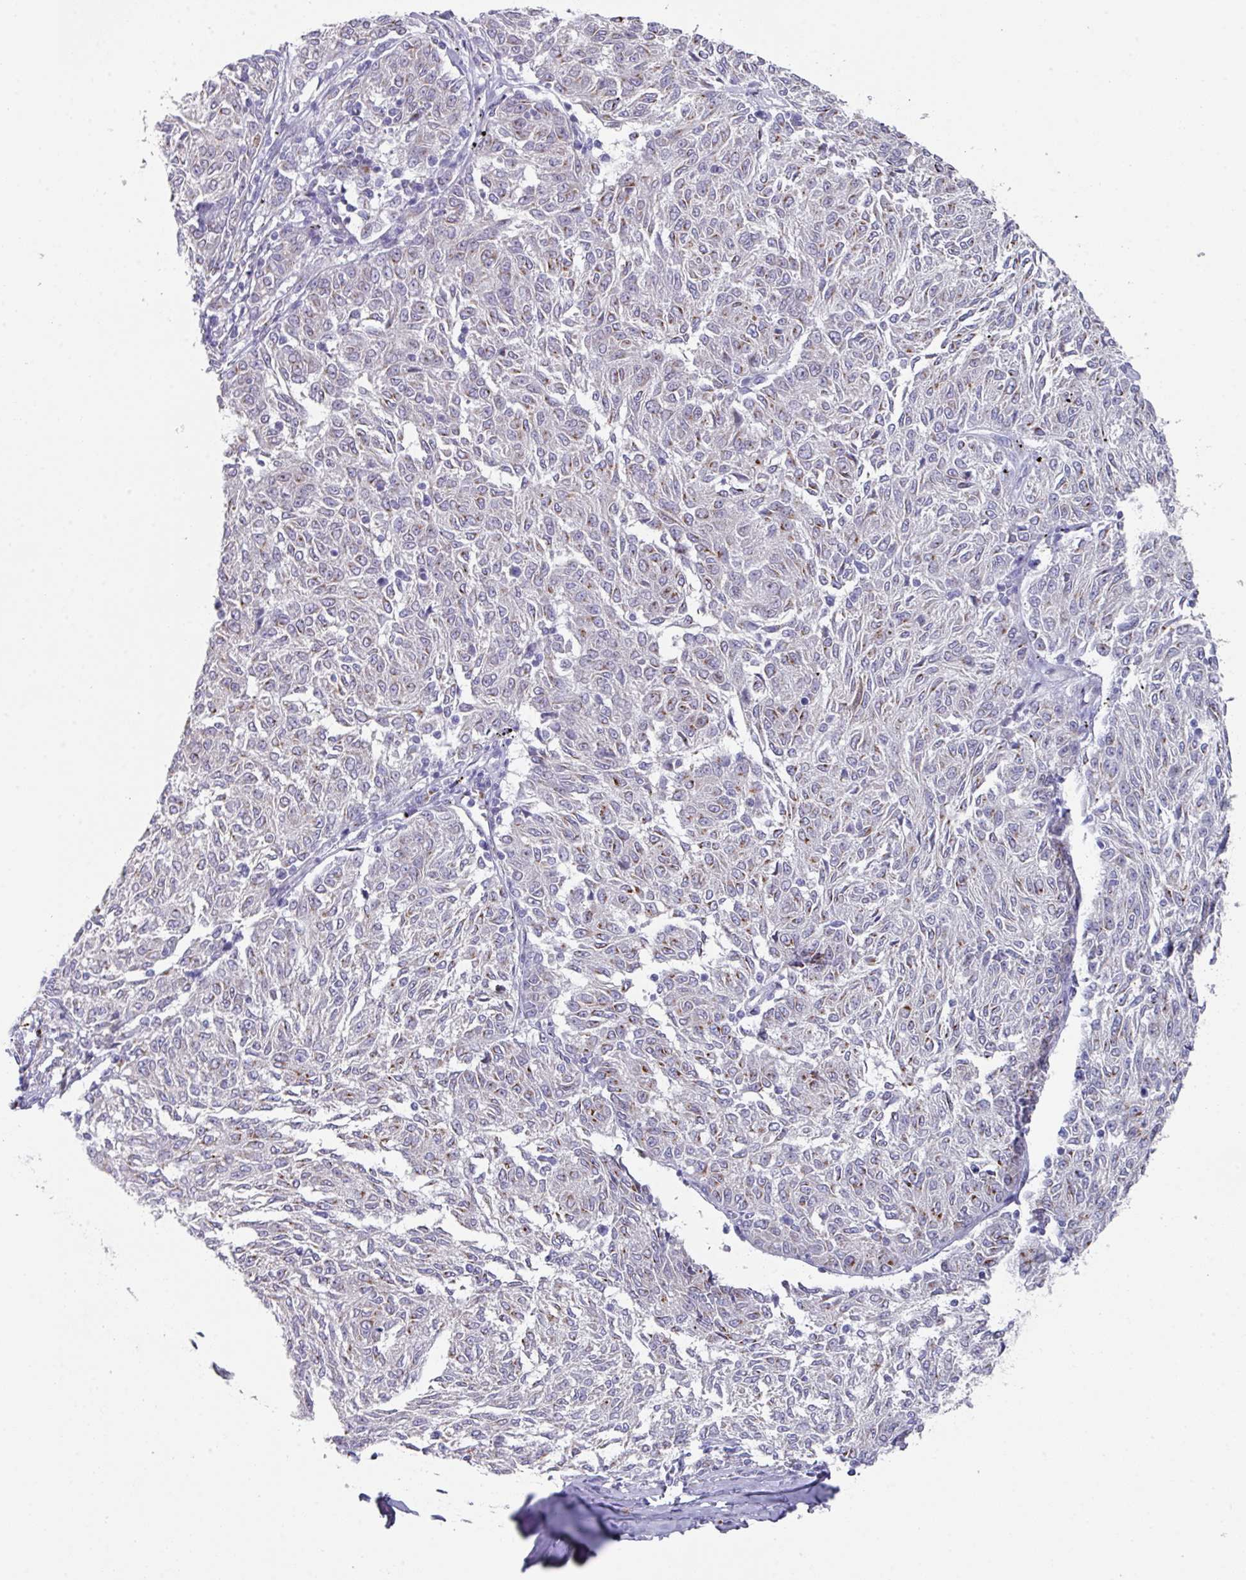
{"staining": {"intensity": "weak", "quantity": "<25%", "location": "cytoplasmic/membranous"}, "tissue": "melanoma", "cell_type": "Tumor cells", "image_type": "cancer", "snomed": [{"axis": "morphology", "description": "Malignant melanoma, NOS"}, {"axis": "topography", "description": "Skin"}], "caption": "An image of melanoma stained for a protein reveals no brown staining in tumor cells.", "gene": "VKORC1L1", "patient": {"sex": "female", "age": 72}}